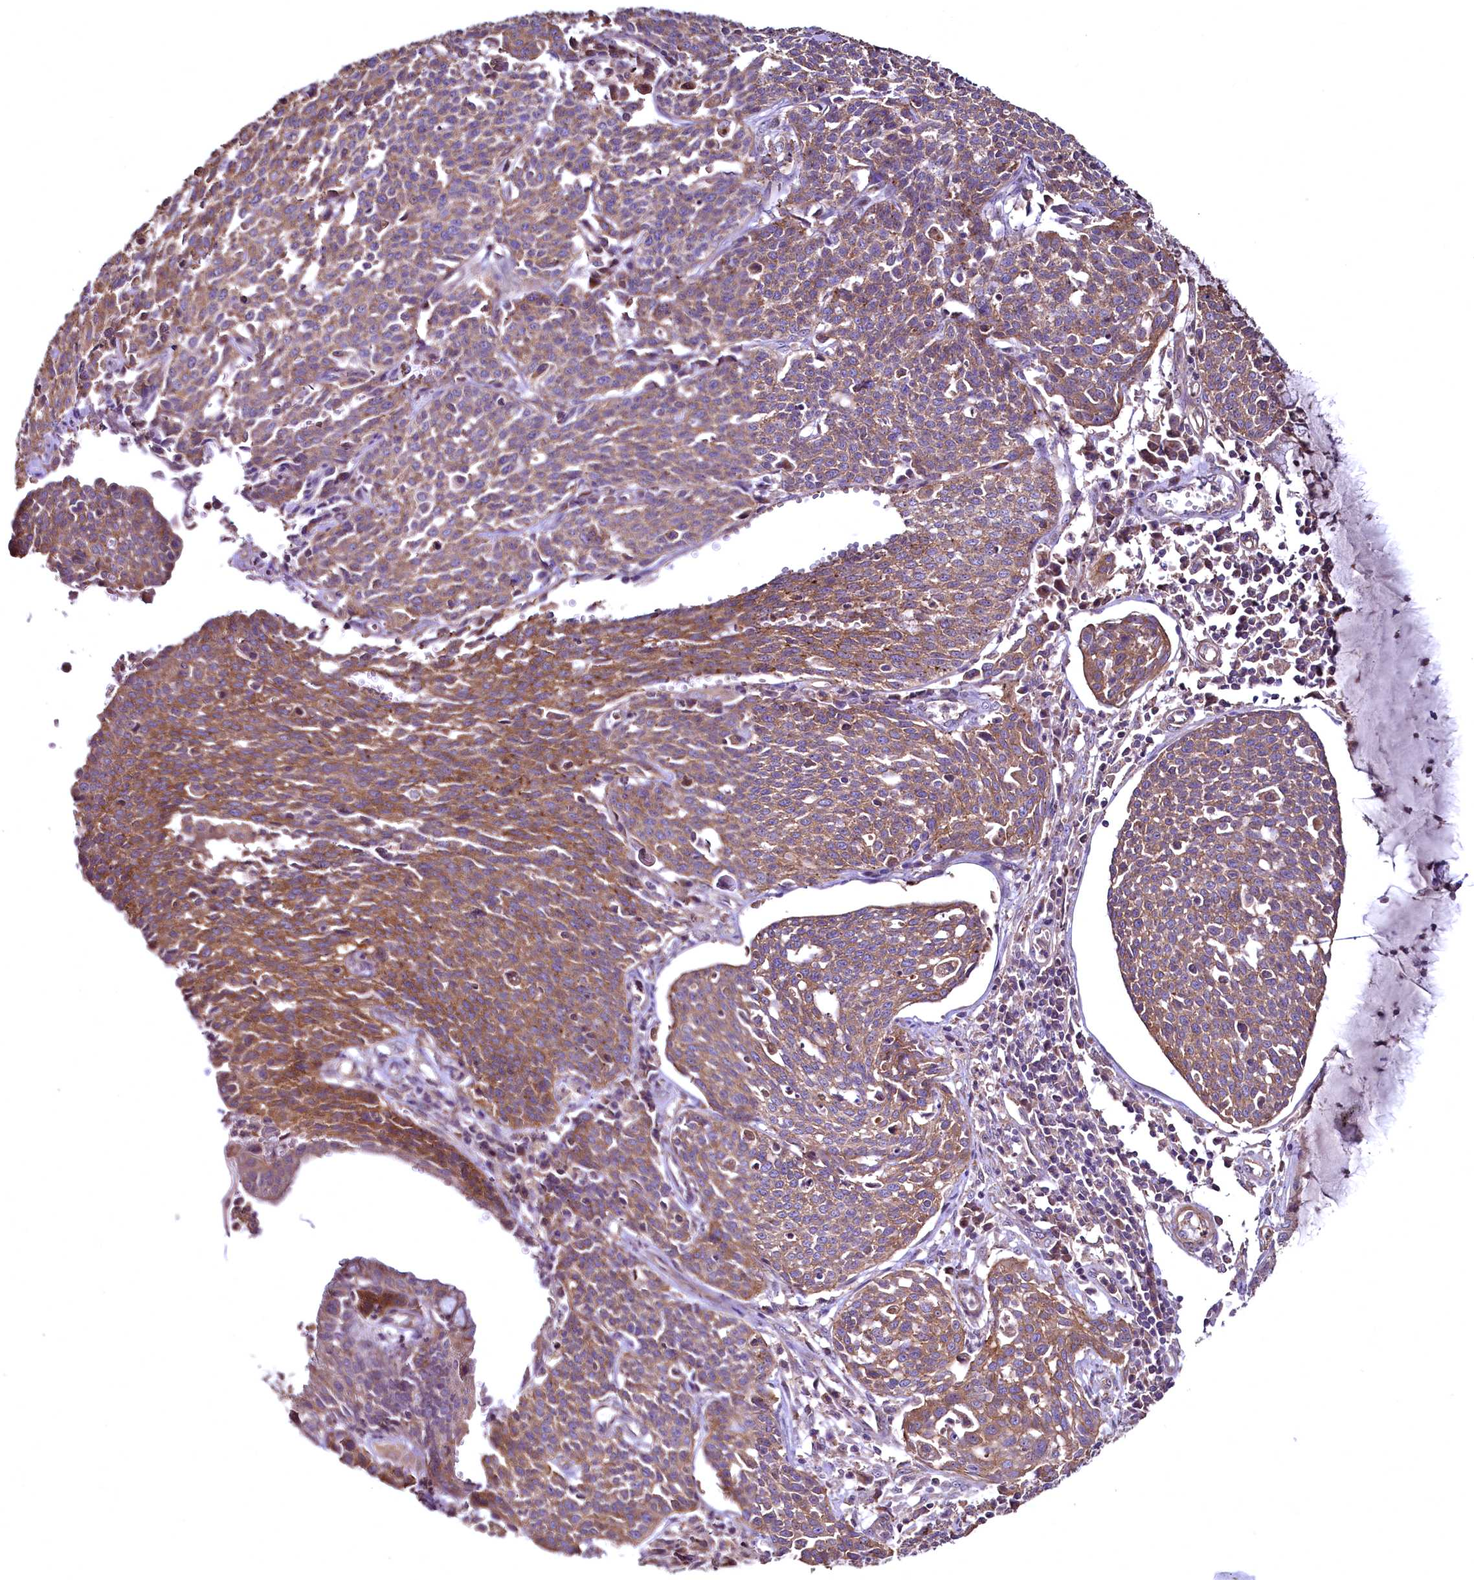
{"staining": {"intensity": "moderate", "quantity": ">75%", "location": "cytoplasmic/membranous"}, "tissue": "cervical cancer", "cell_type": "Tumor cells", "image_type": "cancer", "snomed": [{"axis": "morphology", "description": "Squamous cell carcinoma, NOS"}, {"axis": "topography", "description": "Cervix"}], "caption": "Brown immunohistochemical staining in cervical squamous cell carcinoma demonstrates moderate cytoplasmic/membranous staining in about >75% of tumor cells. The staining was performed using DAB (3,3'-diaminobenzidine) to visualize the protein expression in brown, while the nuclei were stained in blue with hematoxylin (Magnification: 20x).", "gene": "TBCEL", "patient": {"sex": "female", "age": 34}}